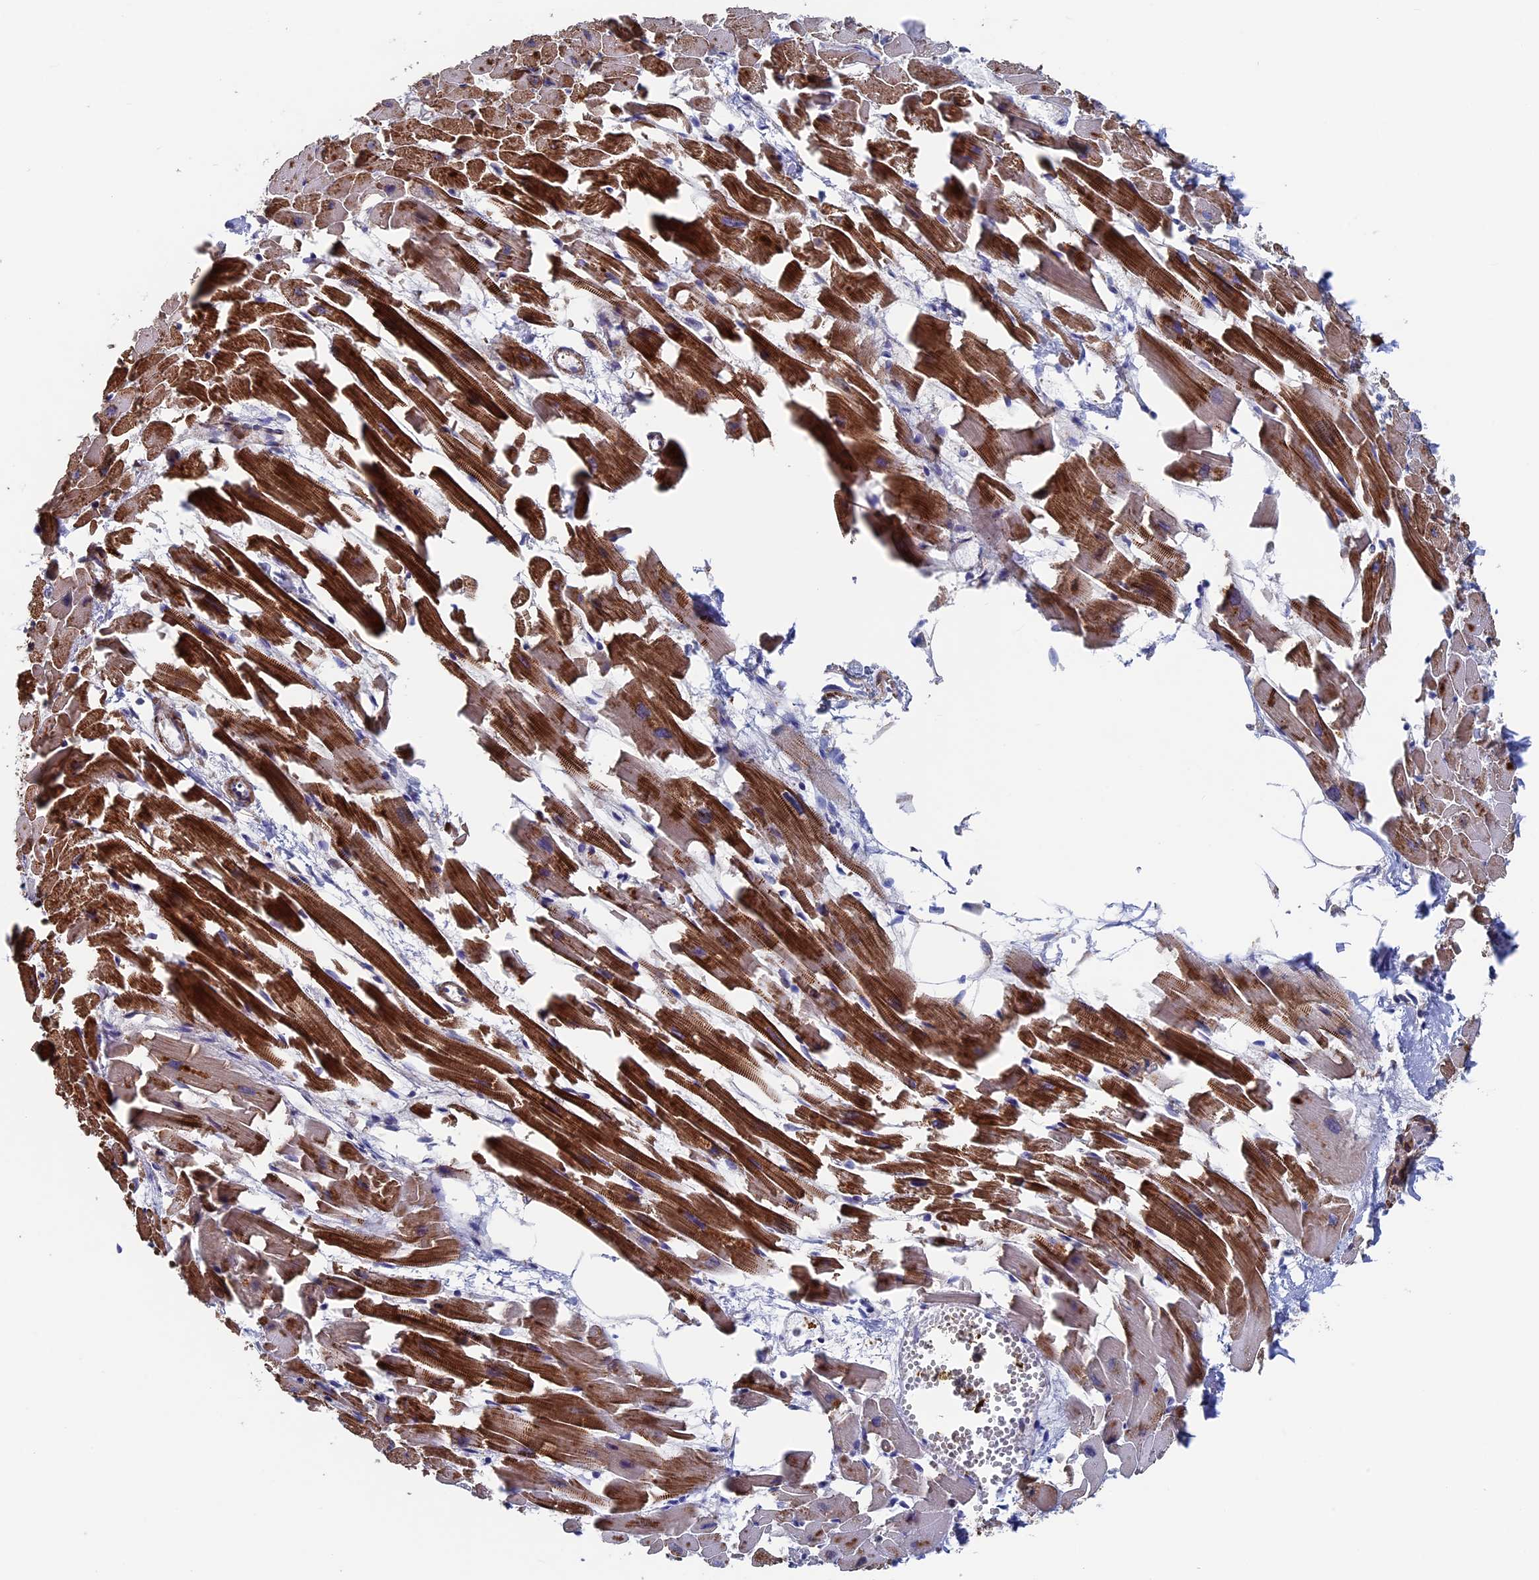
{"staining": {"intensity": "strong", "quantity": ">75%", "location": "cytoplasmic/membranous"}, "tissue": "heart muscle", "cell_type": "Cardiomyocytes", "image_type": "normal", "snomed": [{"axis": "morphology", "description": "Normal tissue, NOS"}, {"axis": "topography", "description": "Heart"}], "caption": "The micrograph displays a brown stain indicating the presence of a protein in the cytoplasmic/membranous of cardiomyocytes in heart muscle. (DAB (3,3'-diaminobenzidine) IHC with brightfield microscopy, high magnification).", "gene": "DNAJC3", "patient": {"sex": "female", "age": 64}}